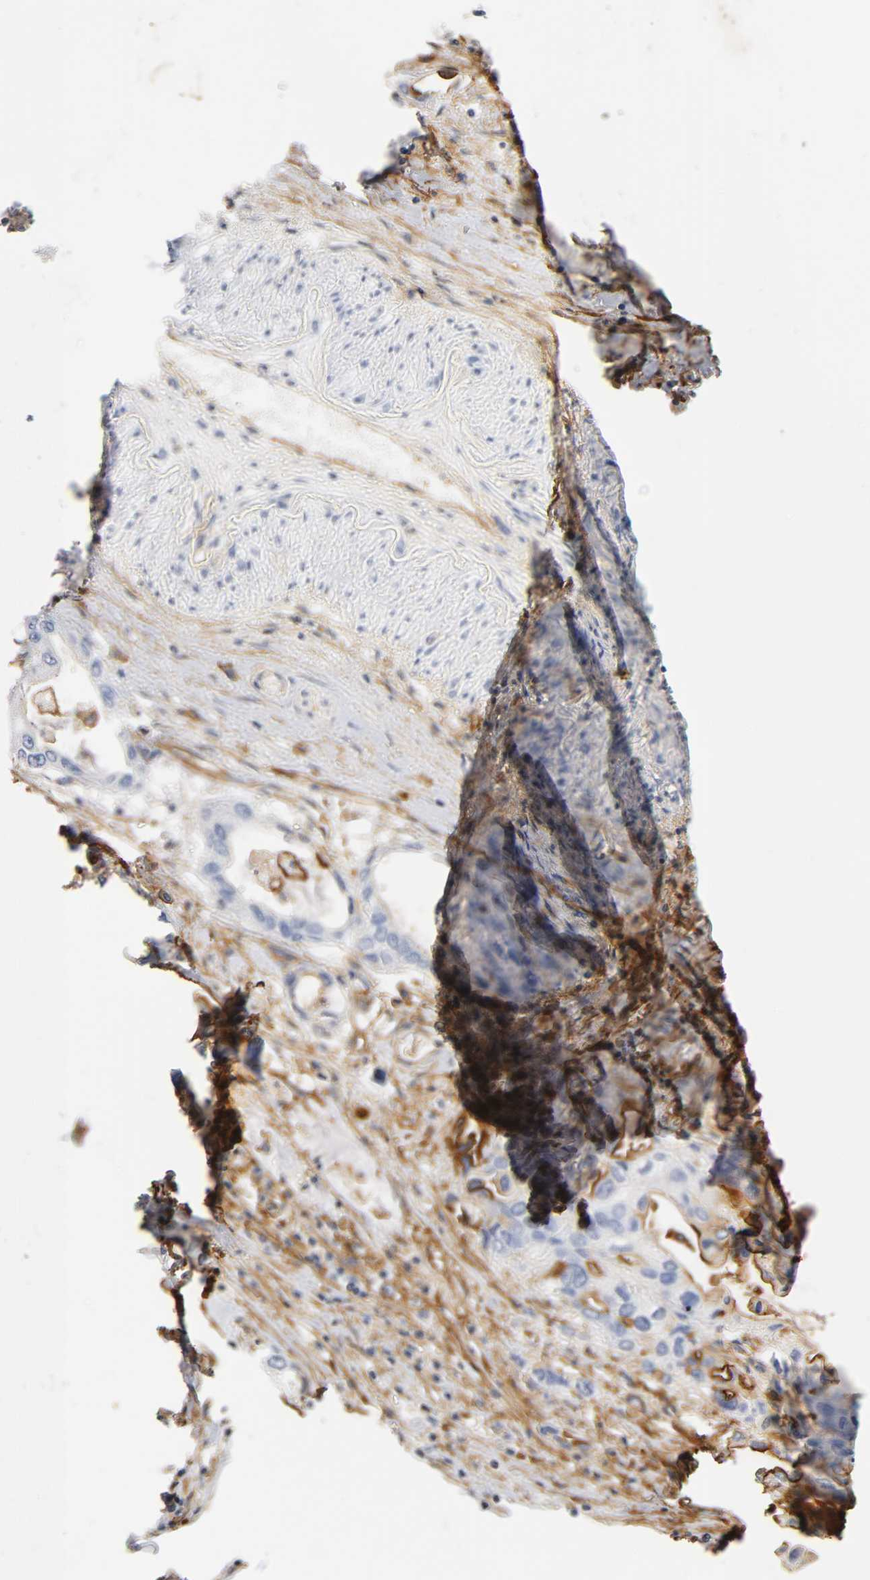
{"staining": {"intensity": "strong", "quantity": "<25%", "location": "cytoplasmic/membranous"}, "tissue": "pancreatic cancer", "cell_type": "Tumor cells", "image_type": "cancer", "snomed": [{"axis": "morphology", "description": "Adenocarcinoma, NOS"}, {"axis": "topography", "description": "Pancreas"}], "caption": "Immunohistochemistry photomicrograph of pancreatic cancer stained for a protein (brown), which reveals medium levels of strong cytoplasmic/membranous expression in about <25% of tumor cells.", "gene": "ICAM1", "patient": {"sex": "female", "age": 57}}